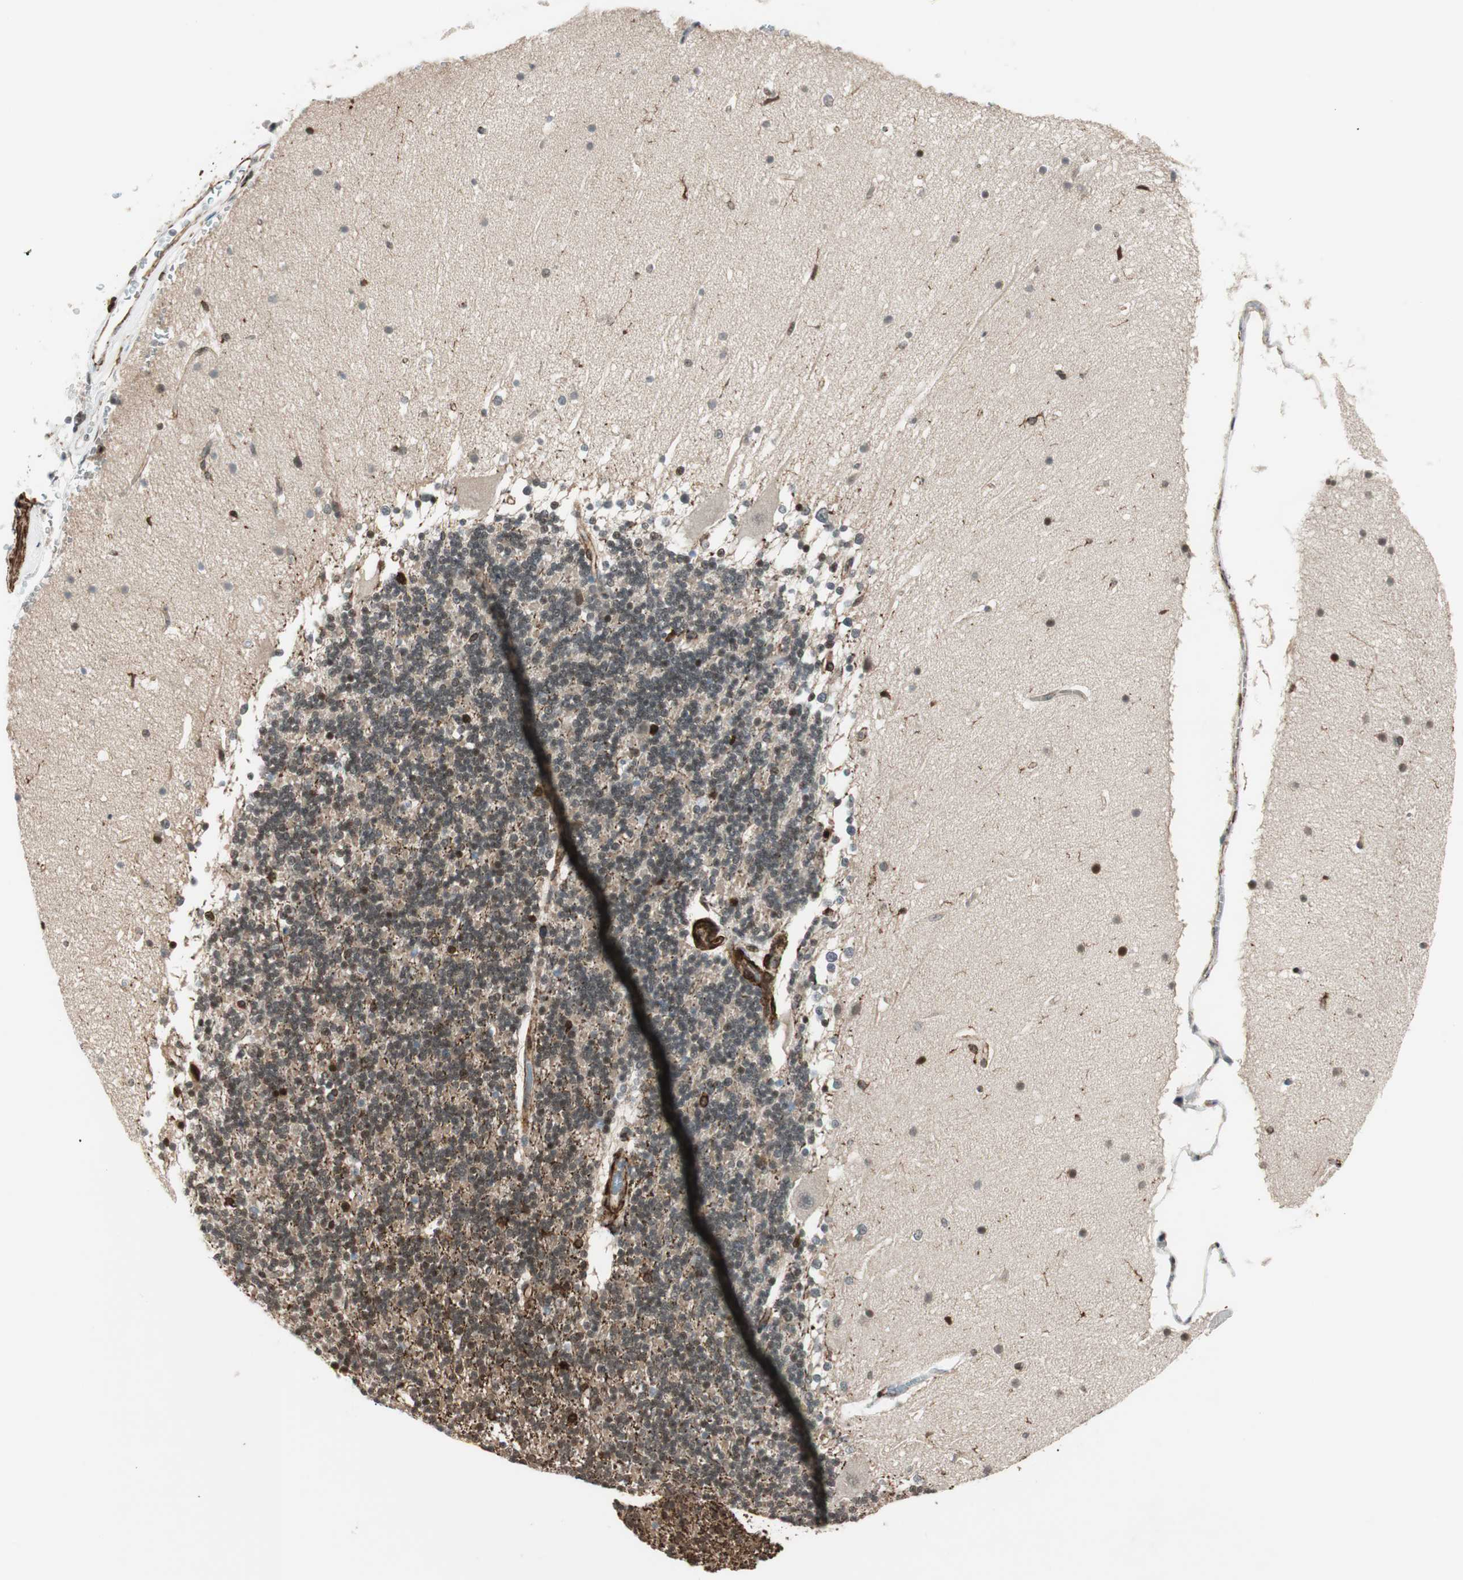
{"staining": {"intensity": "moderate", "quantity": "25%-75%", "location": "nuclear"}, "tissue": "cerebellum", "cell_type": "Cells in granular layer", "image_type": "normal", "snomed": [{"axis": "morphology", "description": "Normal tissue, NOS"}, {"axis": "topography", "description": "Cerebellum"}], "caption": "Protein staining of normal cerebellum demonstrates moderate nuclear expression in about 25%-75% of cells in granular layer.", "gene": "CDK19", "patient": {"sex": "female", "age": 19}}